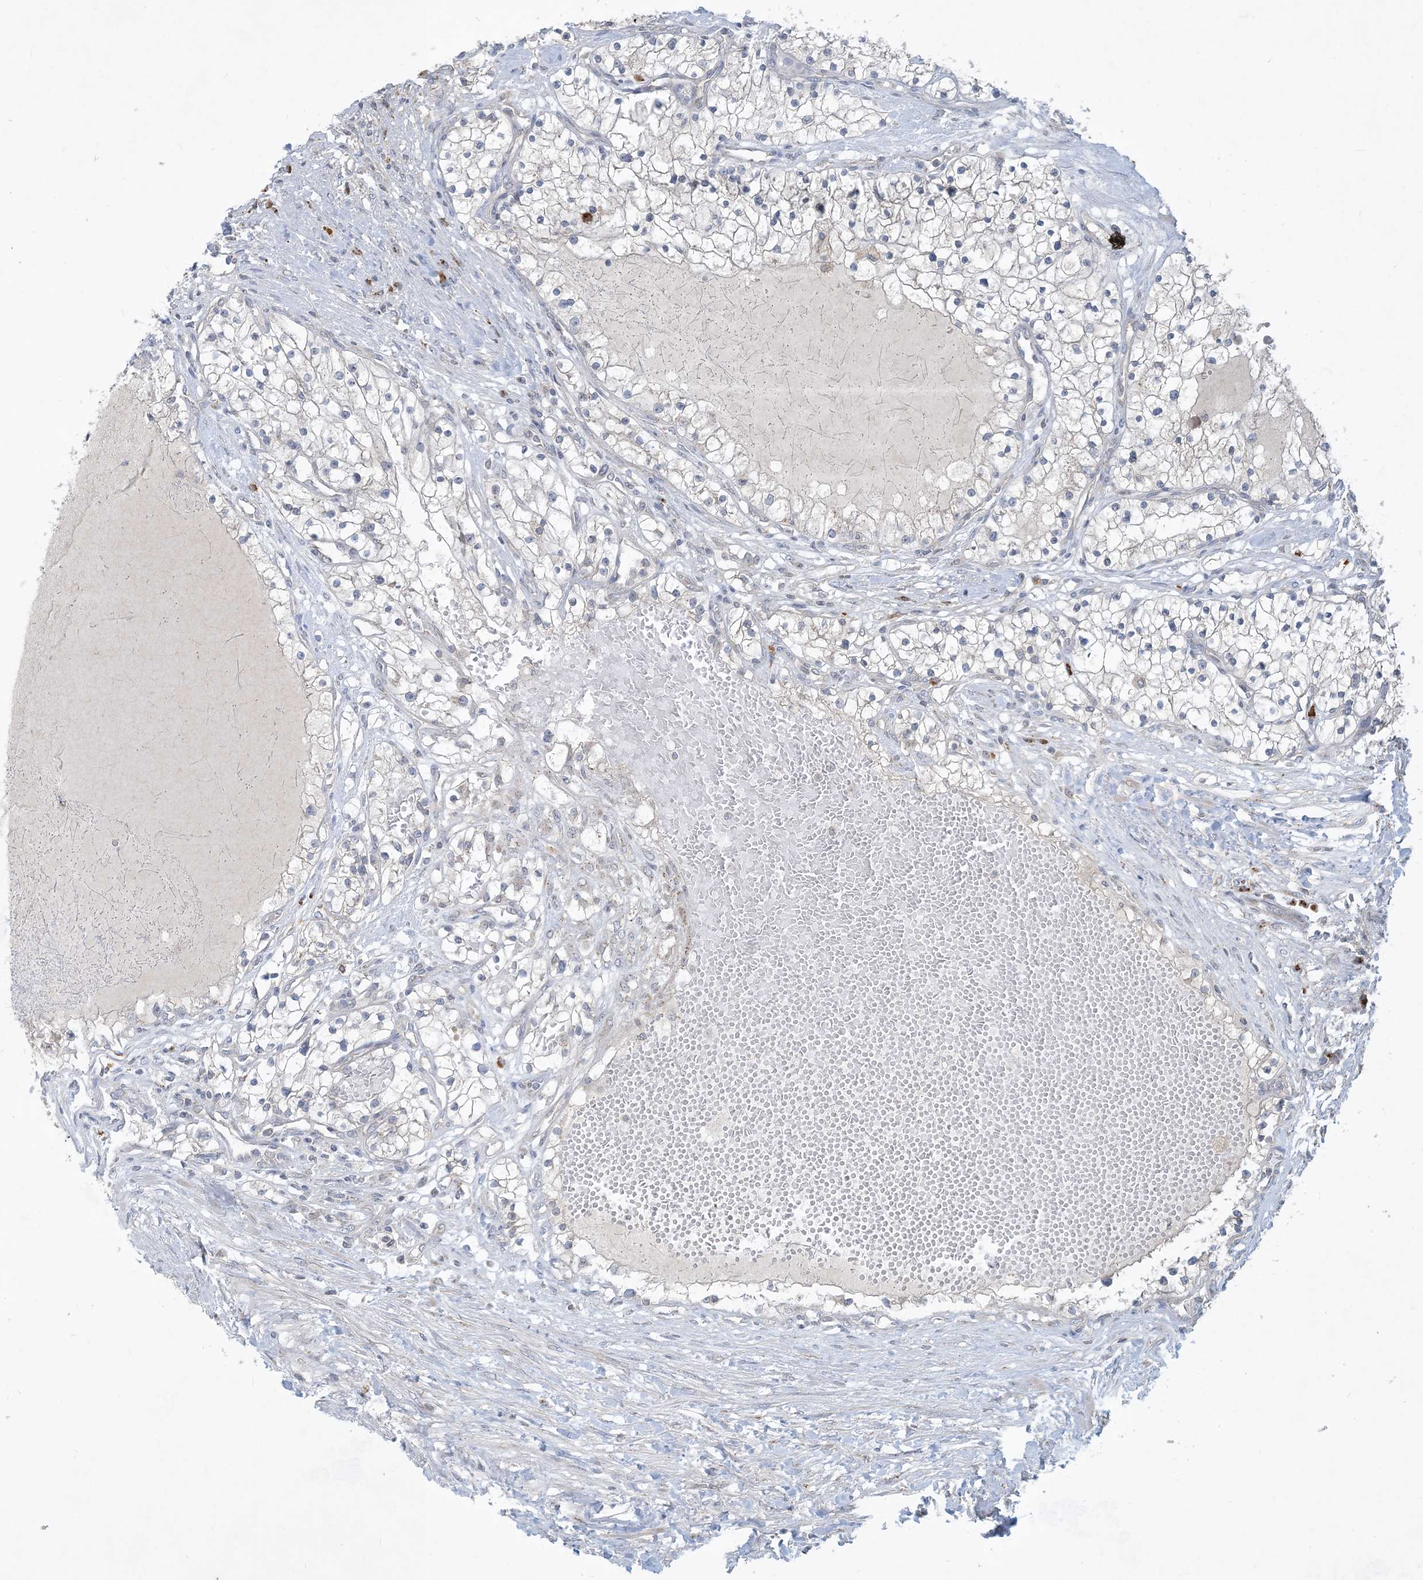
{"staining": {"intensity": "negative", "quantity": "none", "location": "none"}, "tissue": "renal cancer", "cell_type": "Tumor cells", "image_type": "cancer", "snomed": [{"axis": "morphology", "description": "Normal tissue, NOS"}, {"axis": "morphology", "description": "Adenocarcinoma, NOS"}, {"axis": "topography", "description": "Kidney"}], "caption": "DAB immunohistochemical staining of human renal cancer (adenocarcinoma) exhibits no significant expression in tumor cells. (Brightfield microscopy of DAB (3,3'-diaminobenzidine) immunohistochemistry at high magnification).", "gene": "CCDC14", "patient": {"sex": "male", "age": 68}}